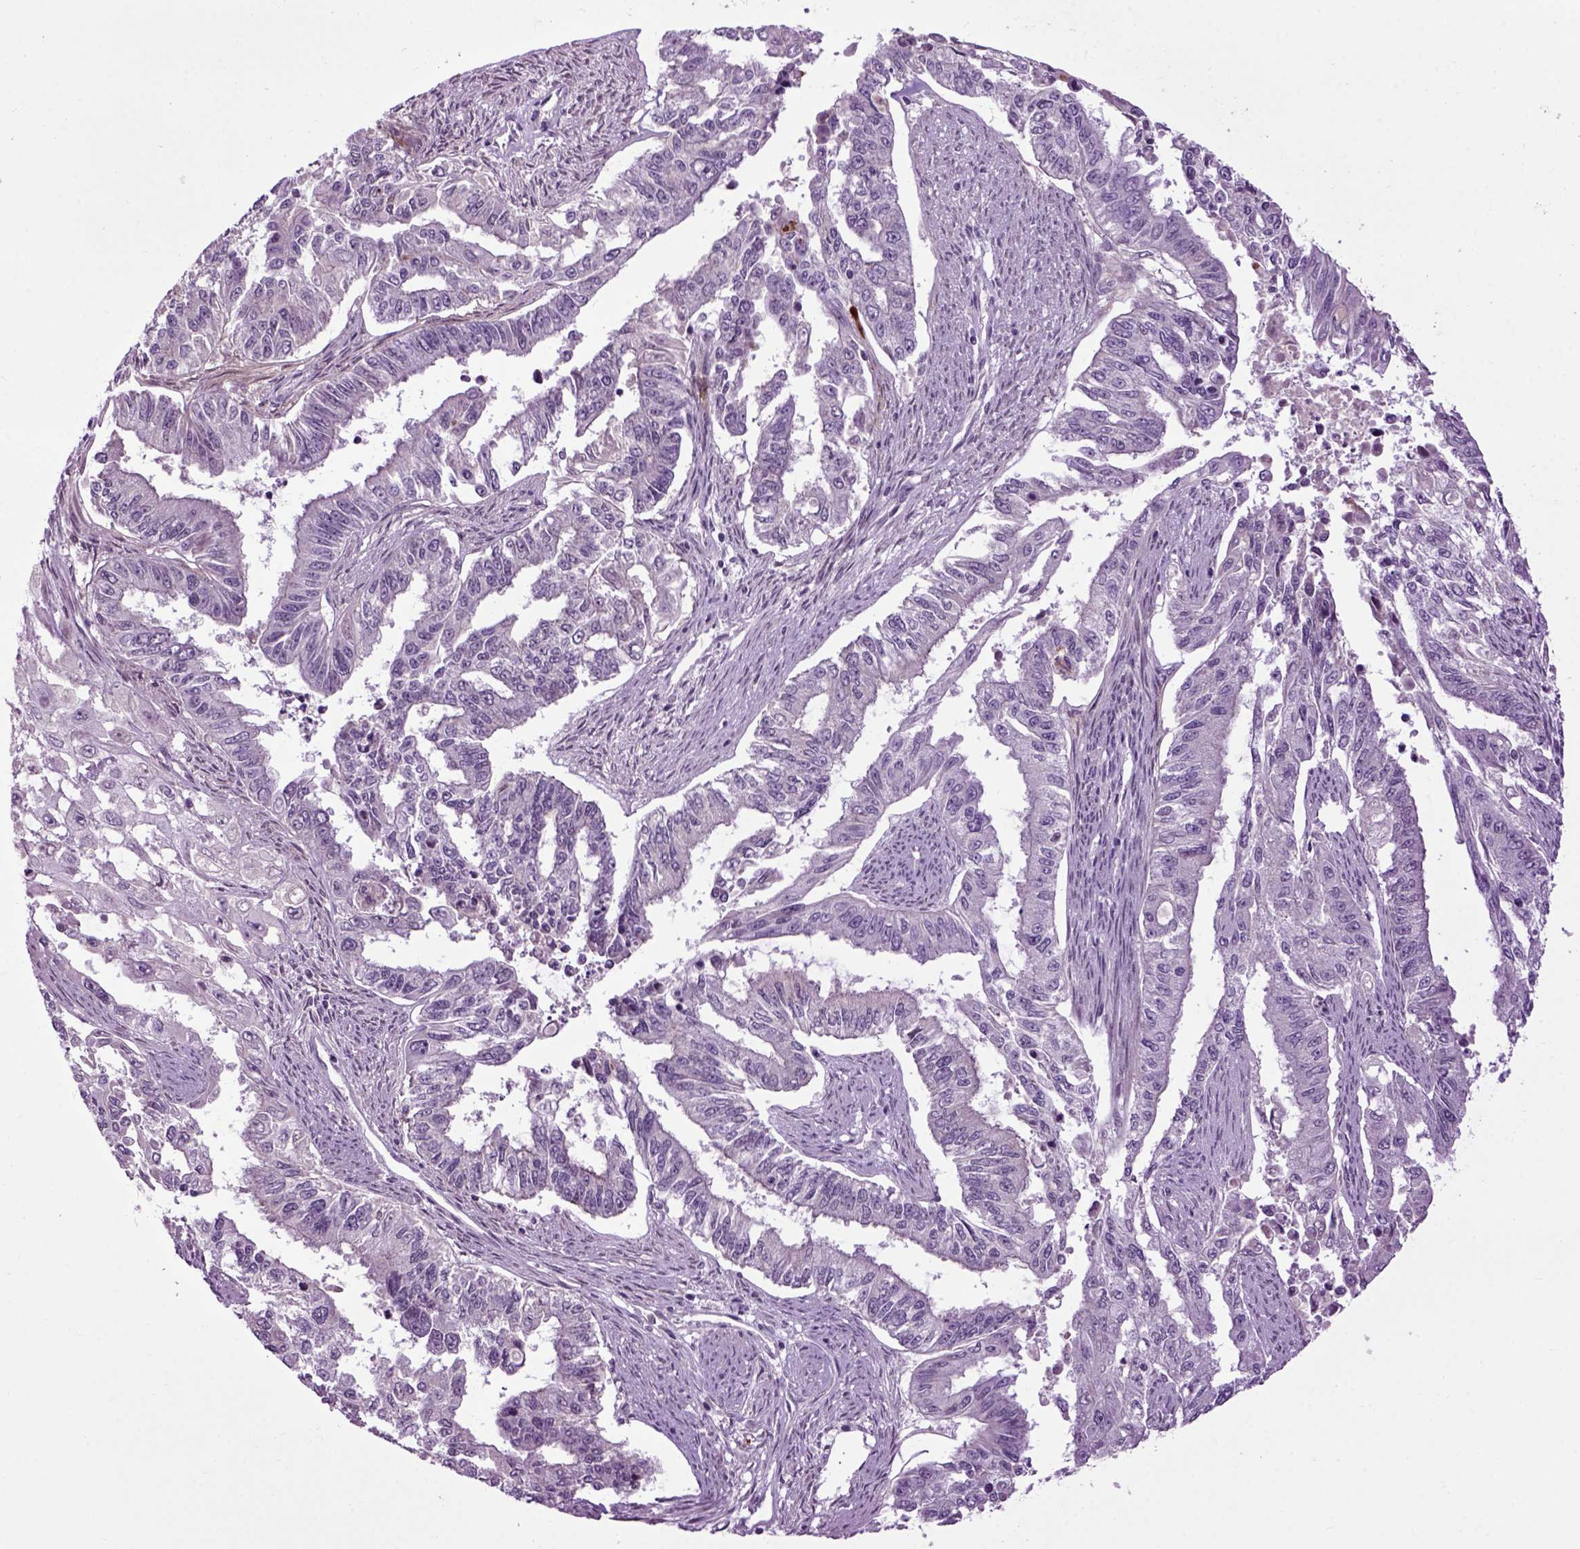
{"staining": {"intensity": "negative", "quantity": "none", "location": "none"}, "tissue": "endometrial cancer", "cell_type": "Tumor cells", "image_type": "cancer", "snomed": [{"axis": "morphology", "description": "Adenocarcinoma, NOS"}, {"axis": "topography", "description": "Uterus"}], "caption": "Adenocarcinoma (endometrial) stained for a protein using IHC exhibits no positivity tumor cells.", "gene": "EMILIN3", "patient": {"sex": "female", "age": 59}}